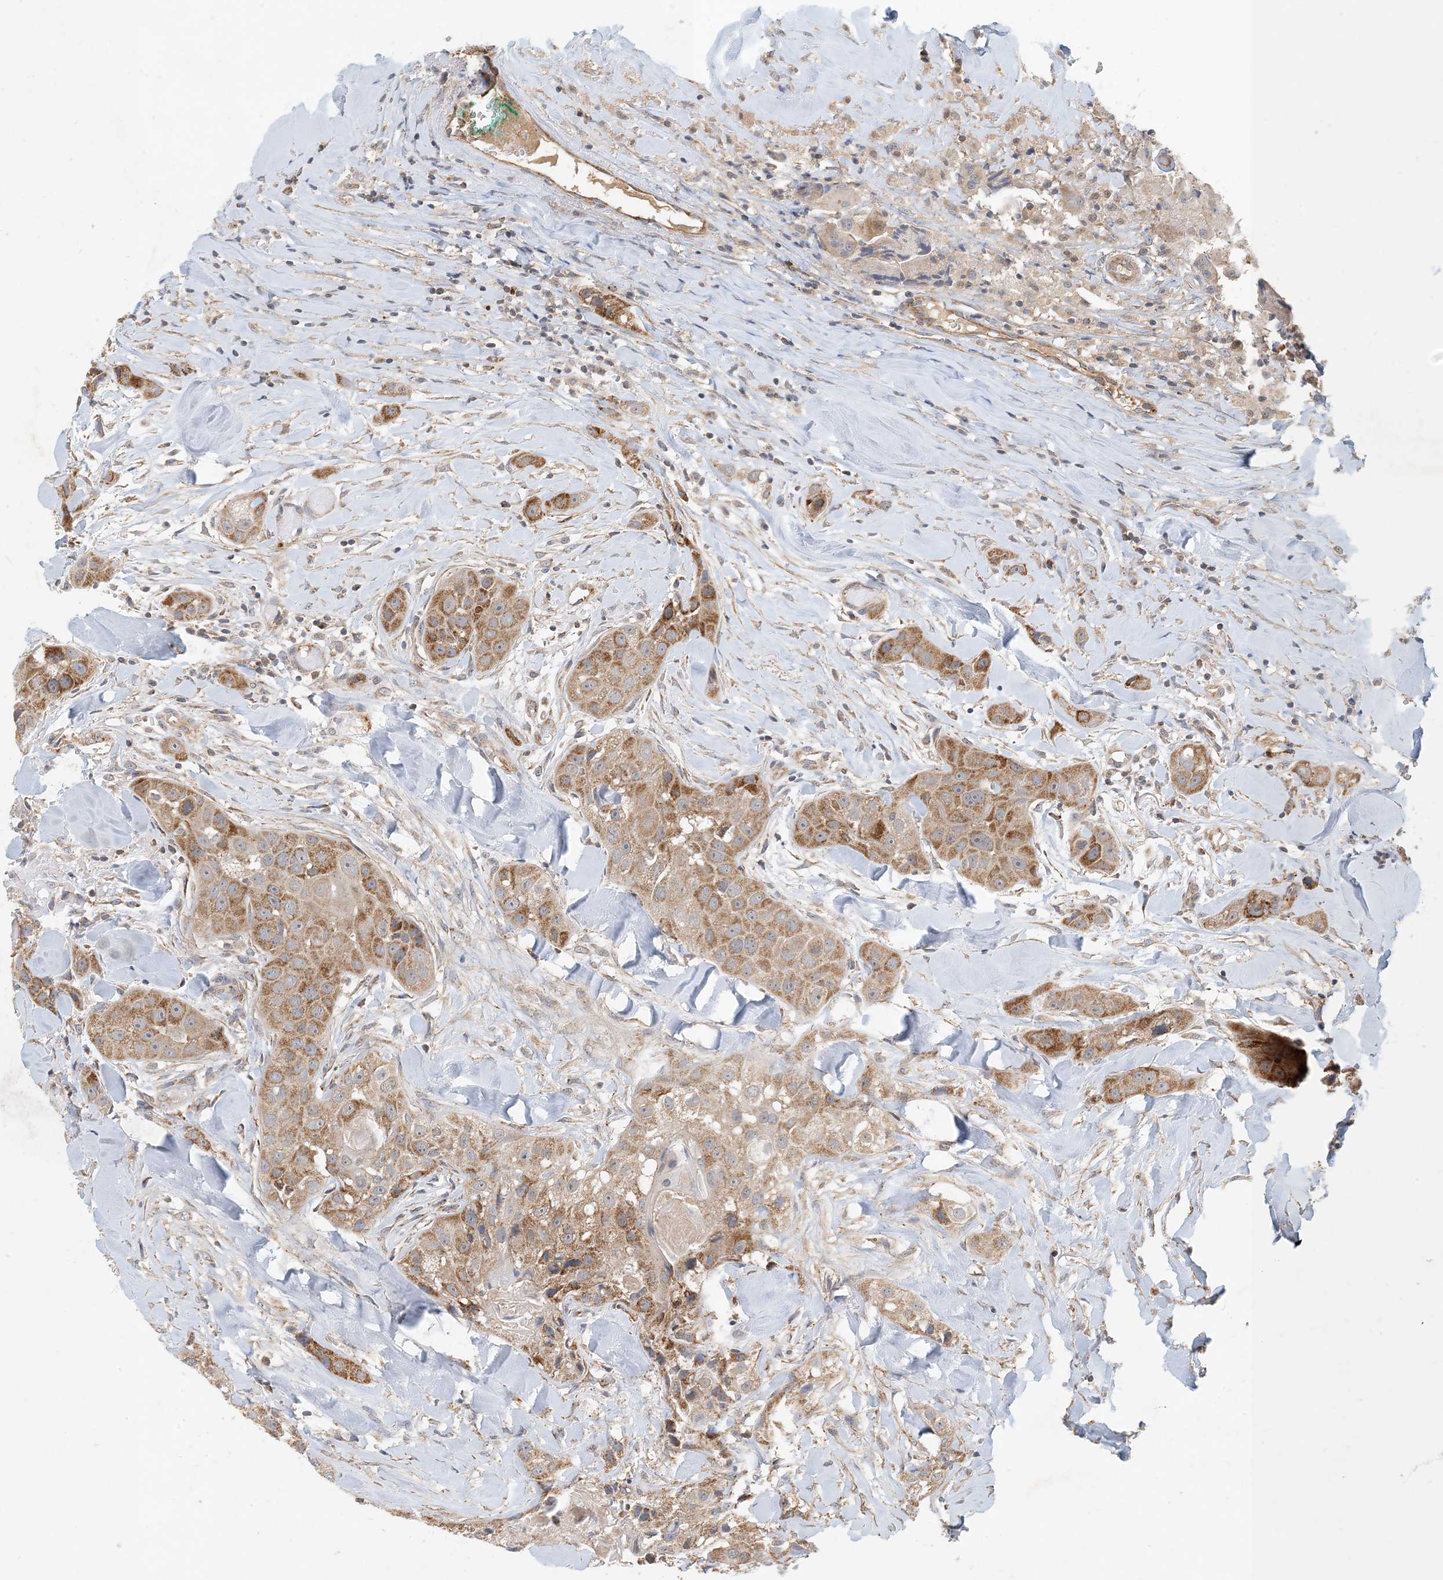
{"staining": {"intensity": "moderate", "quantity": ">75%", "location": "cytoplasmic/membranous"}, "tissue": "head and neck cancer", "cell_type": "Tumor cells", "image_type": "cancer", "snomed": [{"axis": "morphology", "description": "Normal tissue, NOS"}, {"axis": "morphology", "description": "Squamous cell carcinoma, NOS"}, {"axis": "topography", "description": "Skeletal muscle"}, {"axis": "topography", "description": "Head-Neck"}], "caption": "This micrograph reveals immunohistochemistry (IHC) staining of human head and neck squamous cell carcinoma, with medium moderate cytoplasmic/membranous positivity in about >75% of tumor cells.", "gene": "ZBTB3", "patient": {"sex": "male", "age": 51}}